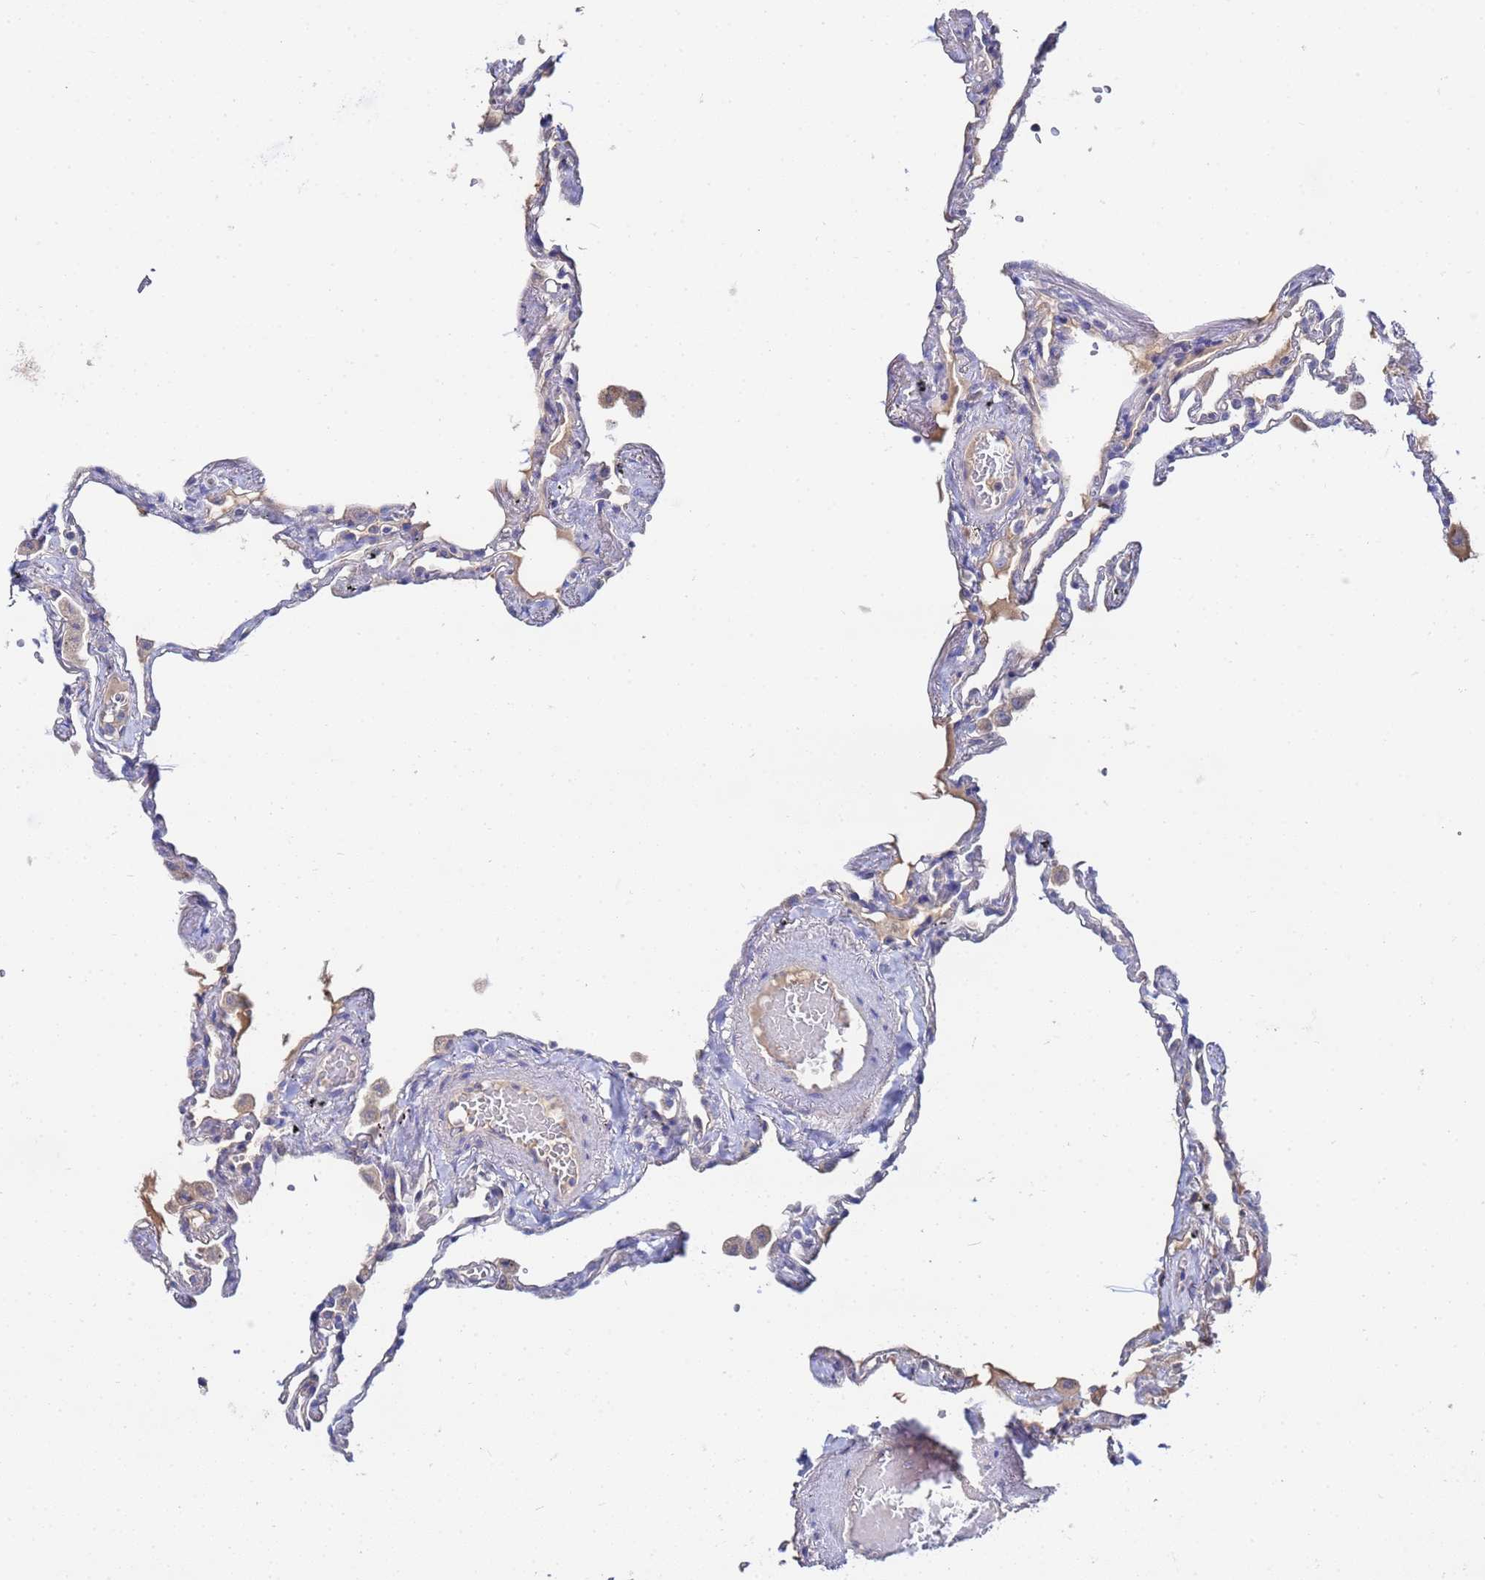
{"staining": {"intensity": "negative", "quantity": "none", "location": "none"}, "tissue": "lung", "cell_type": "Alveolar cells", "image_type": "normal", "snomed": [{"axis": "morphology", "description": "Normal tissue, NOS"}, {"axis": "topography", "description": "Lung"}], "caption": "Lung stained for a protein using immunohistochemistry (IHC) displays no staining alveolar cells.", "gene": "TCP10L", "patient": {"sex": "female", "age": 67}}